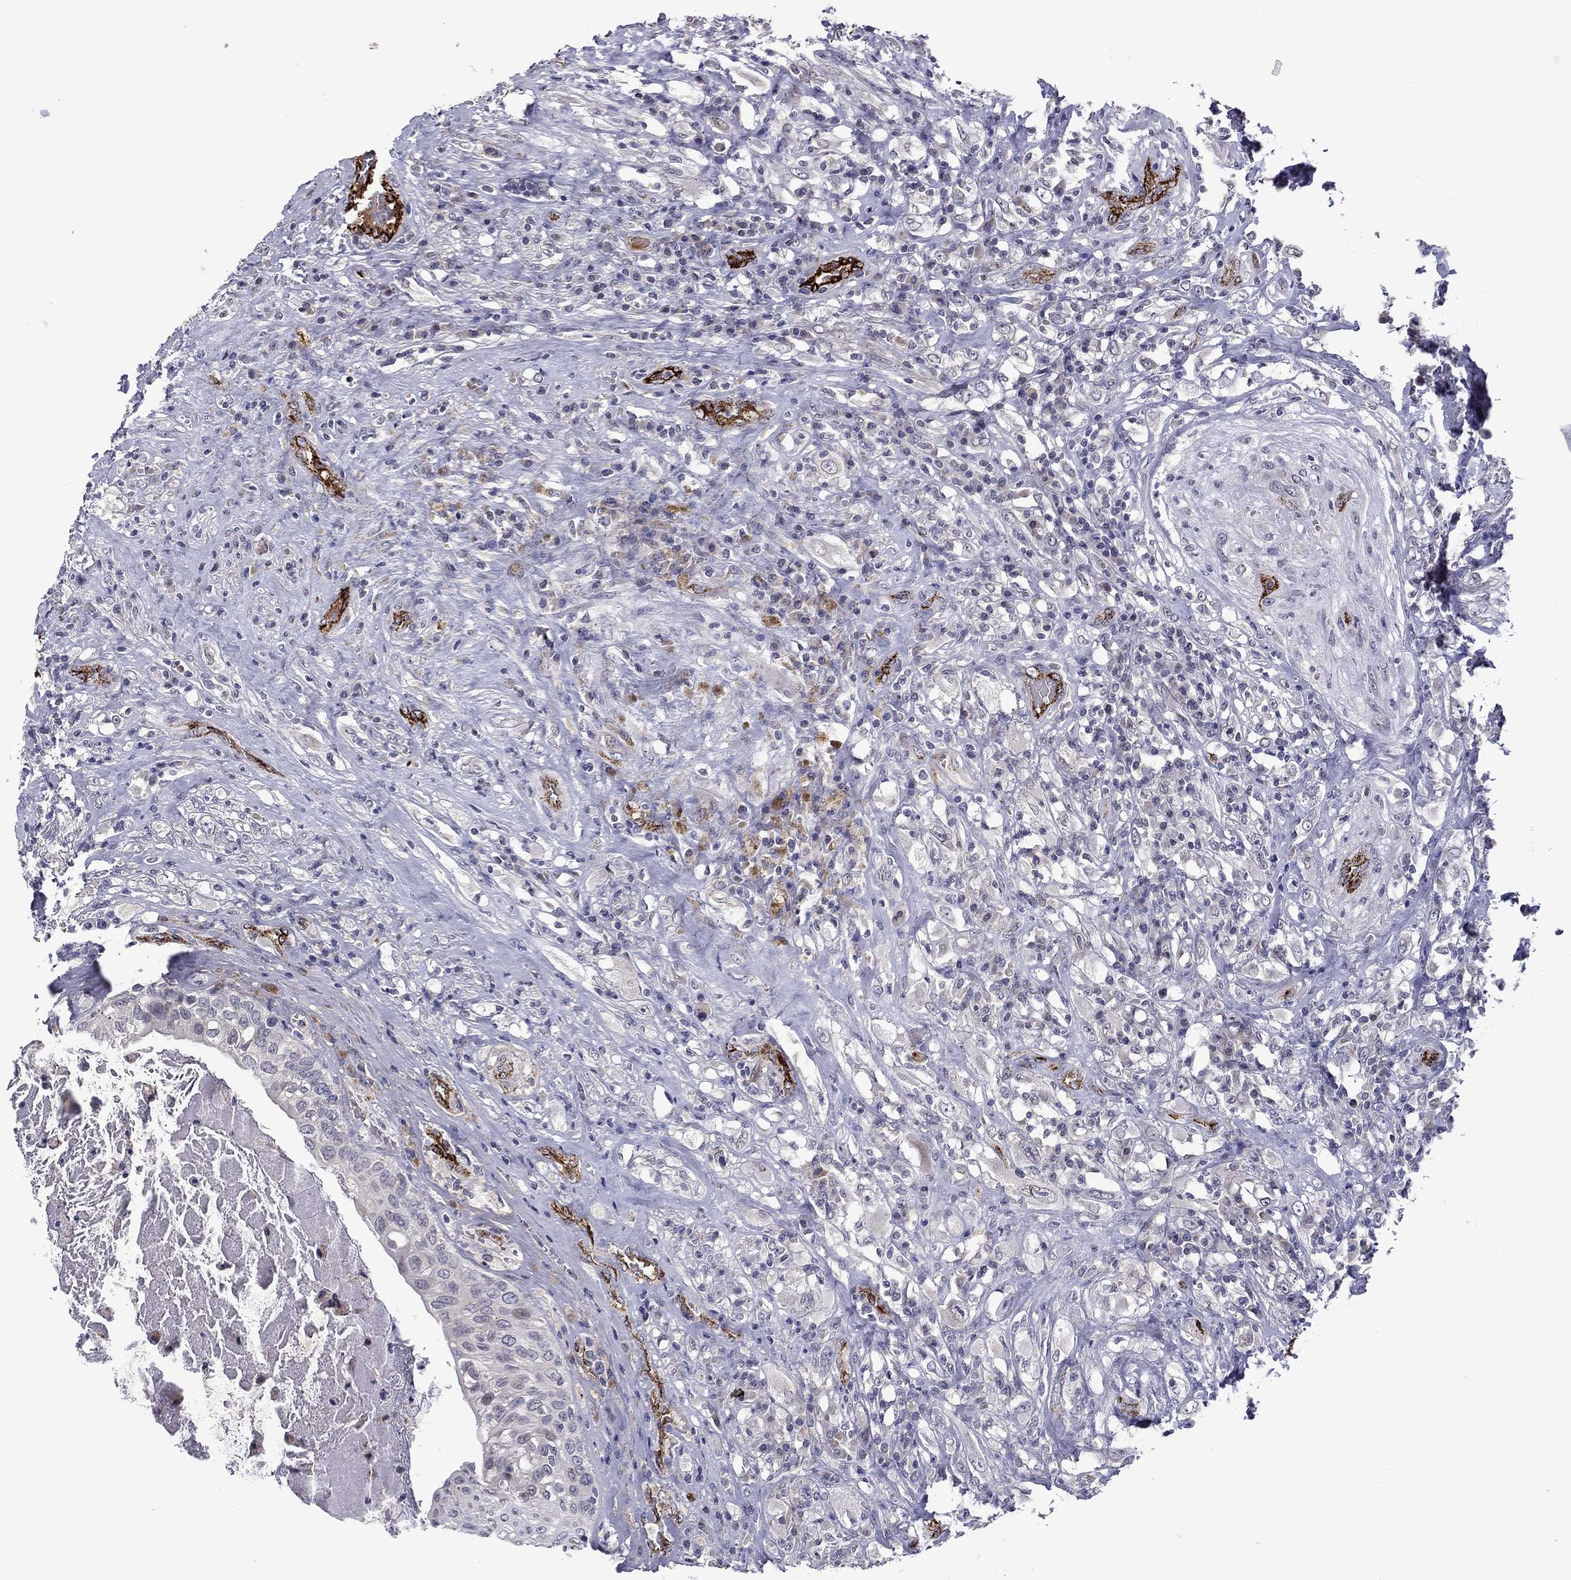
{"staining": {"intensity": "negative", "quantity": "none", "location": "none"}, "tissue": "testis cancer", "cell_type": "Tumor cells", "image_type": "cancer", "snomed": [{"axis": "morphology", "description": "Necrosis, NOS"}, {"axis": "morphology", "description": "Carcinoma, Embryonal, NOS"}, {"axis": "topography", "description": "Testis"}], "caption": "The photomicrograph displays no significant positivity in tumor cells of testis embryonal carcinoma. (DAB (3,3'-diaminobenzidine) IHC, high magnification).", "gene": "SLITRK1", "patient": {"sex": "male", "age": 19}}